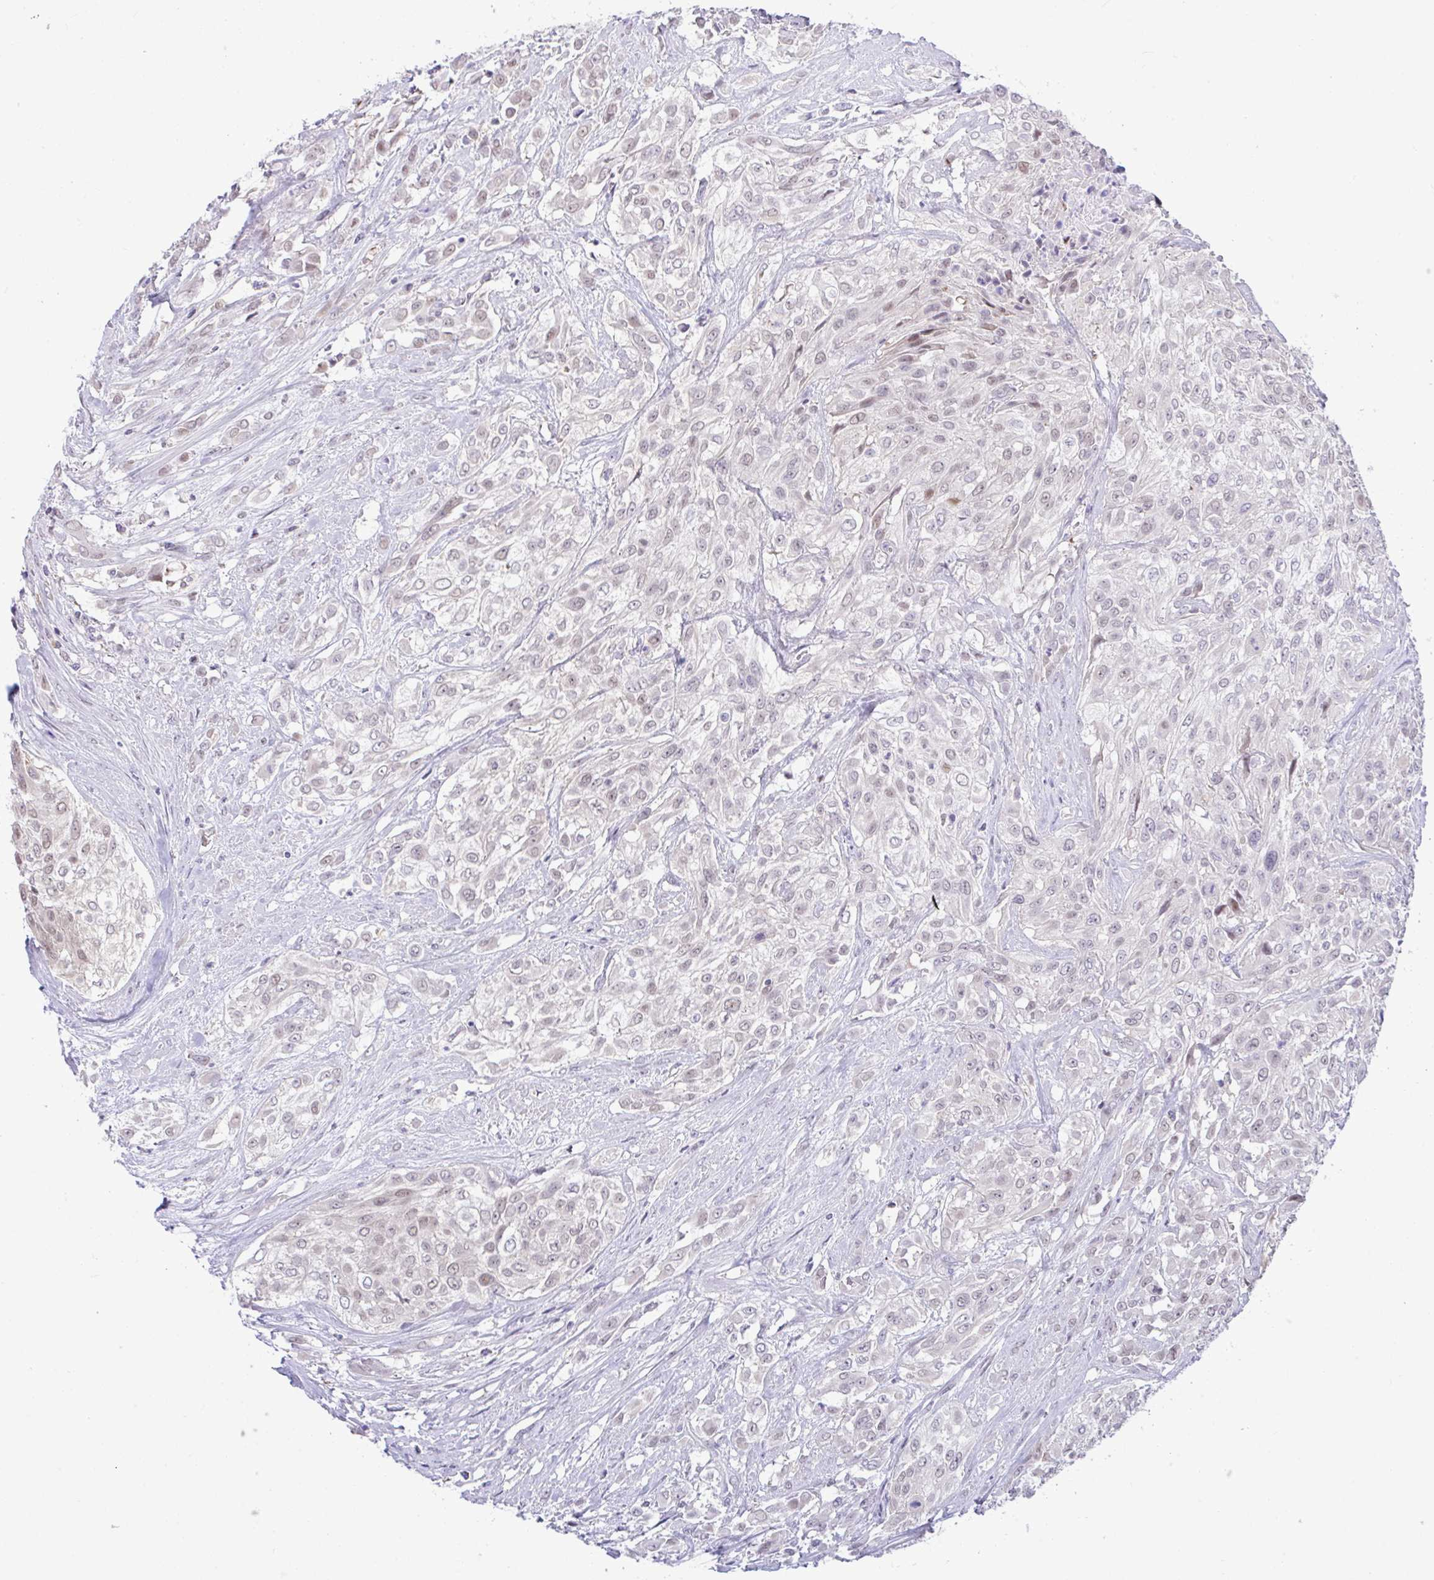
{"staining": {"intensity": "weak", "quantity": "<25%", "location": "nuclear"}, "tissue": "urothelial cancer", "cell_type": "Tumor cells", "image_type": "cancer", "snomed": [{"axis": "morphology", "description": "Urothelial carcinoma, High grade"}, {"axis": "topography", "description": "Urinary bladder"}], "caption": "High-grade urothelial carcinoma stained for a protein using immunohistochemistry (IHC) exhibits no positivity tumor cells.", "gene": "ZNF485", "patient": {"sex": "male", "age": 57}}